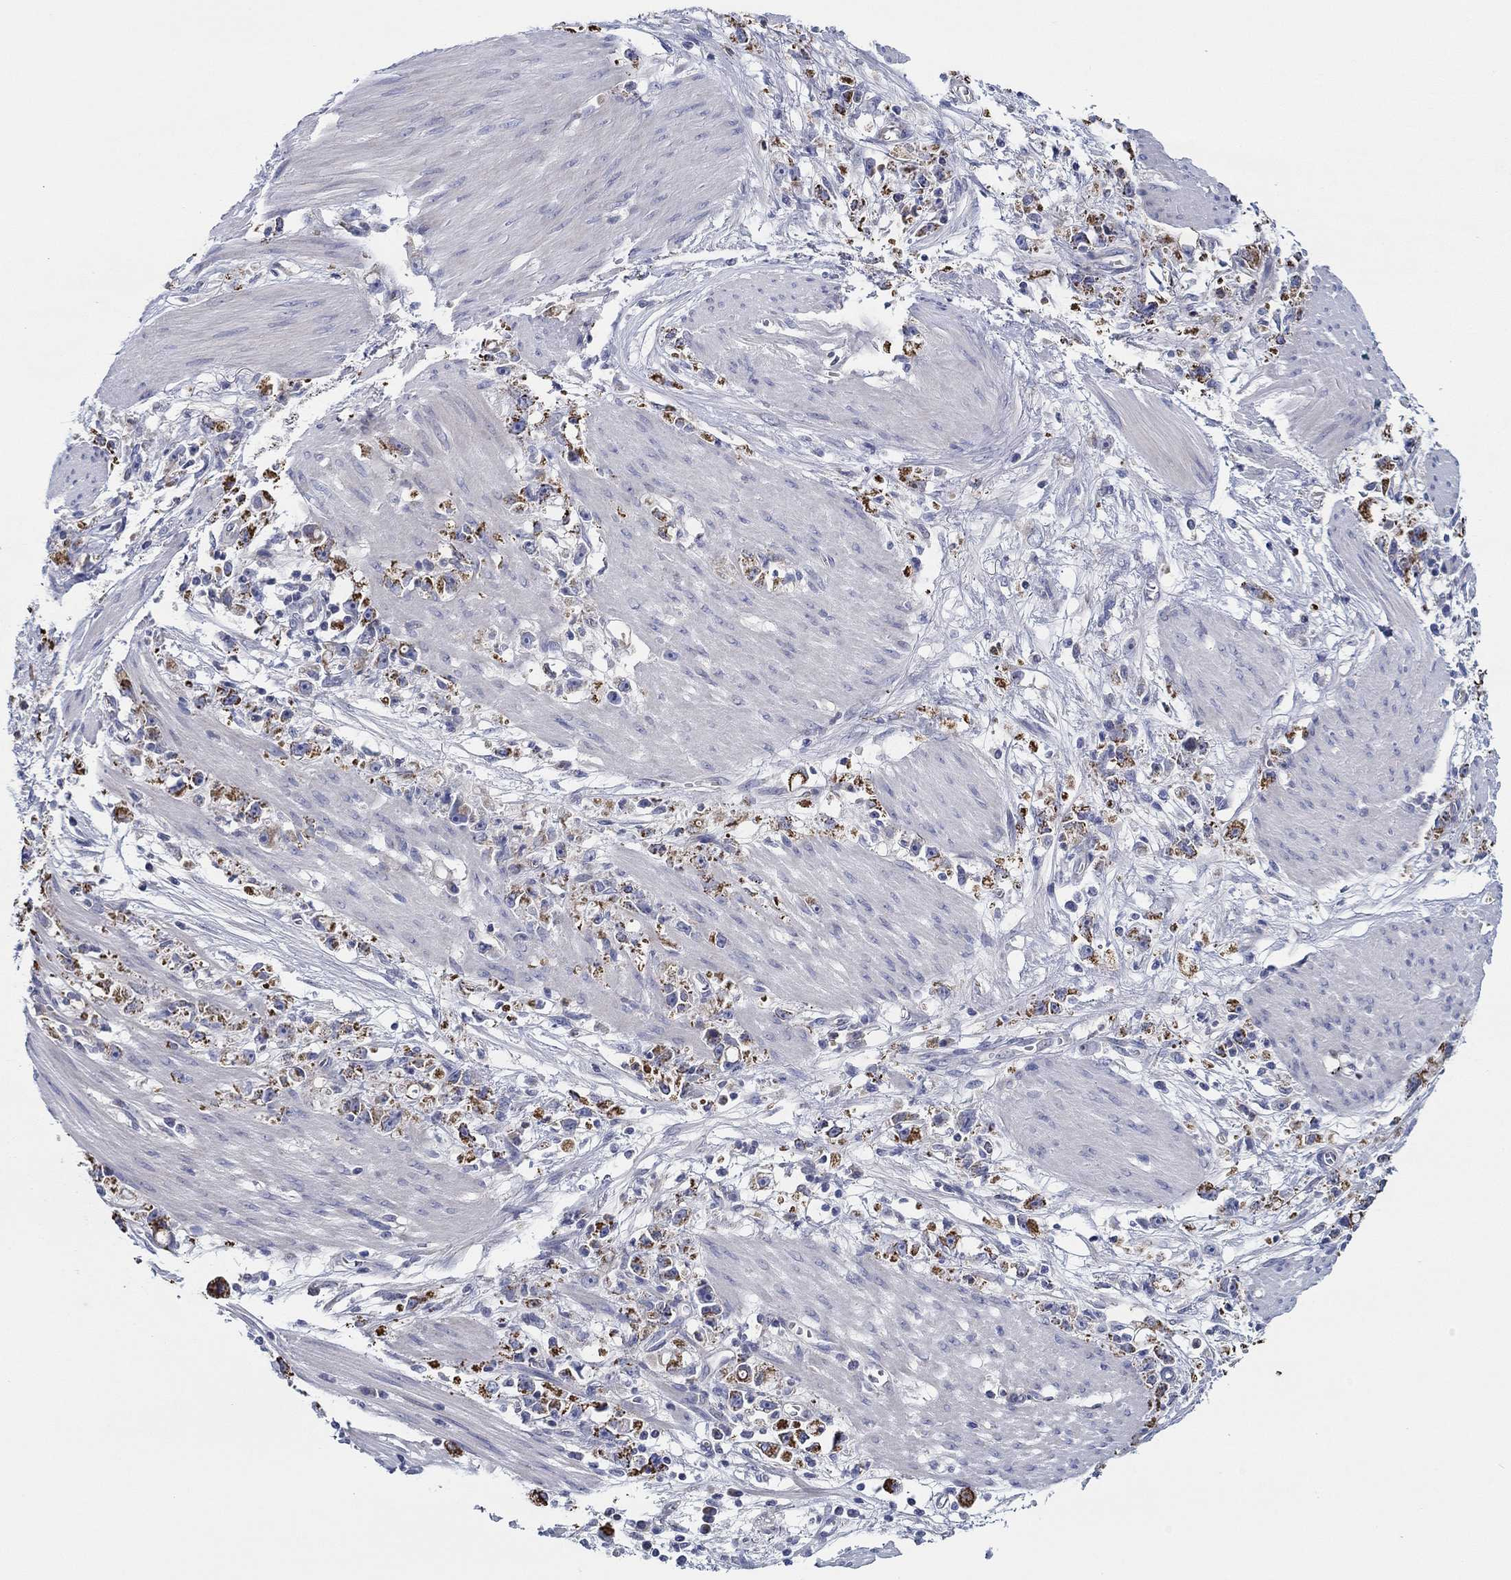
{"staining": {"intensity": "strong", "quantity": "25%-75%", "location": "cytoplasmic/membranous"}, "tissue": "stomach cancer", "cell_type": "Tumor cells", "image_type": "cancer", "snomed": [{"axis": "morphology", "description": "Adenocarcinoma, NOS"}, {"axis": "topography", "description": "Stomach"}], "caption": "This image displays IHC staining of human adenocarcinoma (stomach), with high strong cytoplasmic/membranous expression in approximately 25%-75% of tumor cells.", "gene": "CFAP61", "patient": {"sex": "female", "age": 59}}